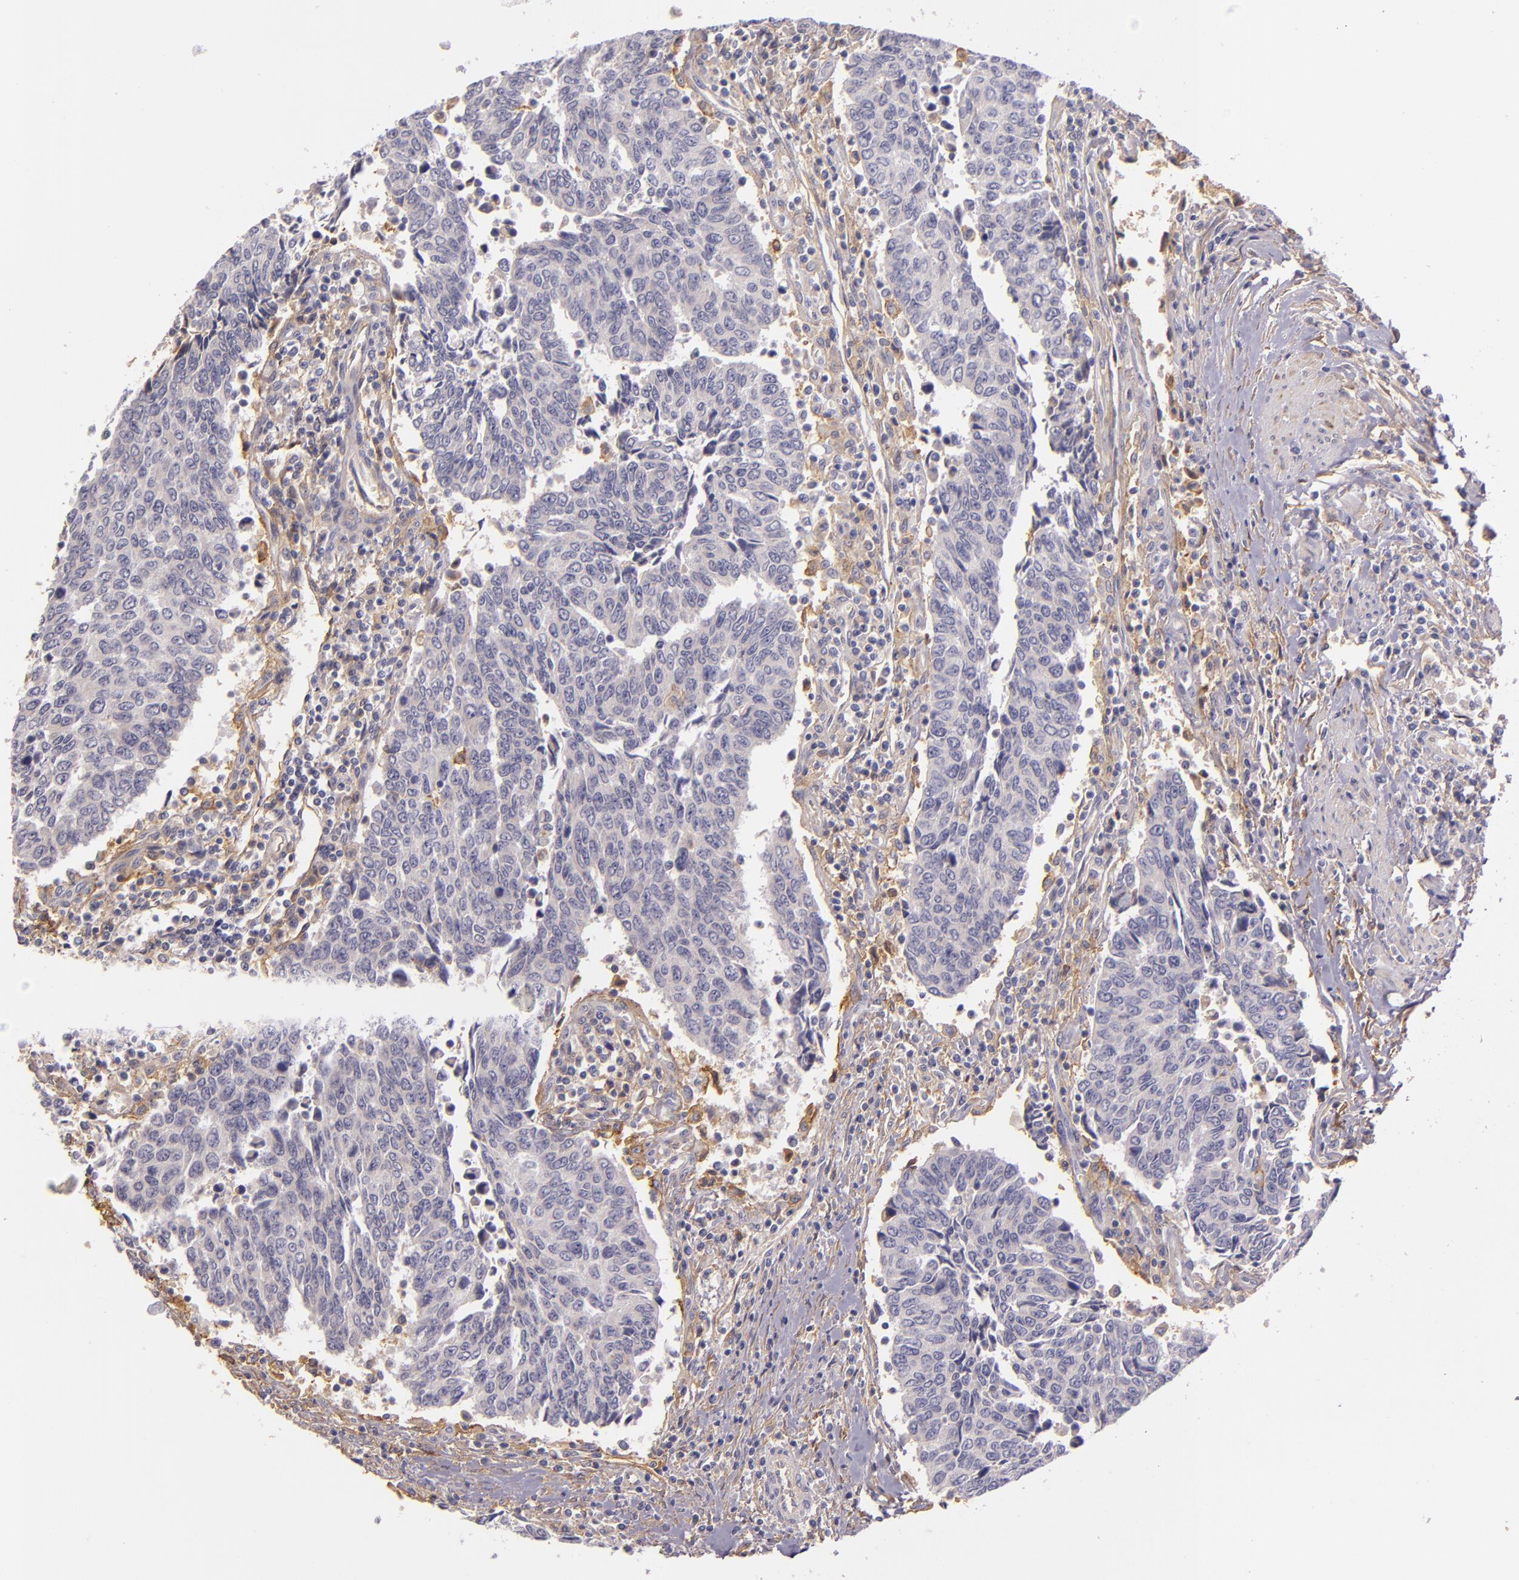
{"staining": {"intensity": "negative", "quantity": "none", "location": "none"}, "tissue": "urothelial cancer", "cell_type": "Tumor cells", "image_type": "cancer", "snomed": [{"axis": "morphology", "description": "Urothelial carcinoma, High grade"}, {"axis": "topography", "description": "Urinary bladder"}], "caption": "A micrograph of urothelial cancer stained for a protein displays no brown staining in tumor cells.", "gene": "CTSF", "patient": {"sex": "male", "age": 86}}